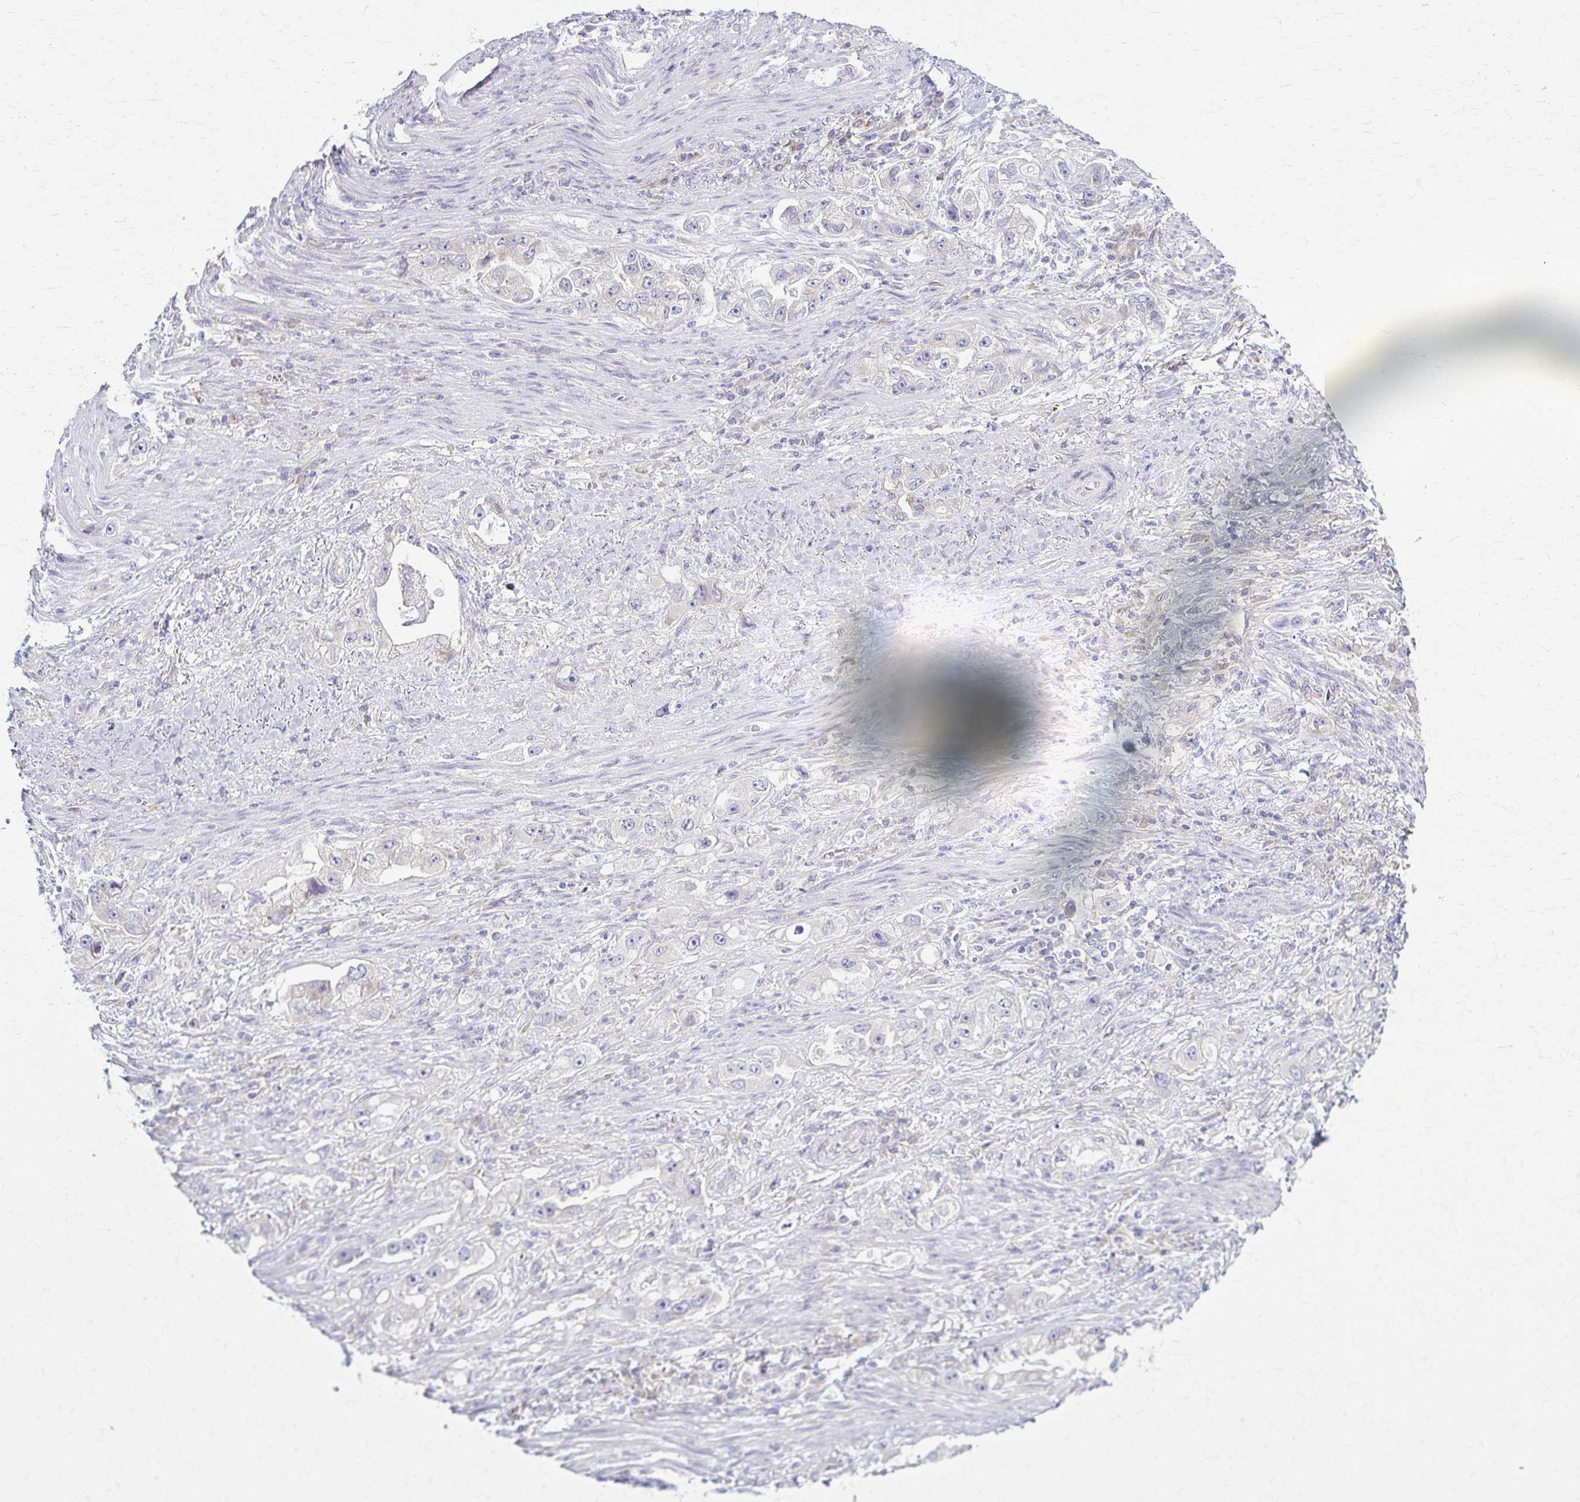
{"staining": {"intensity": "weak", "quantity": "<25%", "location": "cytoplasmic/membranous"}, "tissue": "stomach cancer", "cell_type": "Tumor cells", "image_type": "cancer", "snomed": [{"axis": "morphology", "description": "Adenocarcinoma, NOS"}, {"axis": "topography", "description": "Stomach, lower"}], "caption": "DAB (3,3'-diaminobenzidine) immunohistochemical staining of human stomach cancer (adenocarcinoma) reveals no significant staining in tumor cells.", "gene": "PRKRA", "patient": {"sex": "female", "age": 93}}